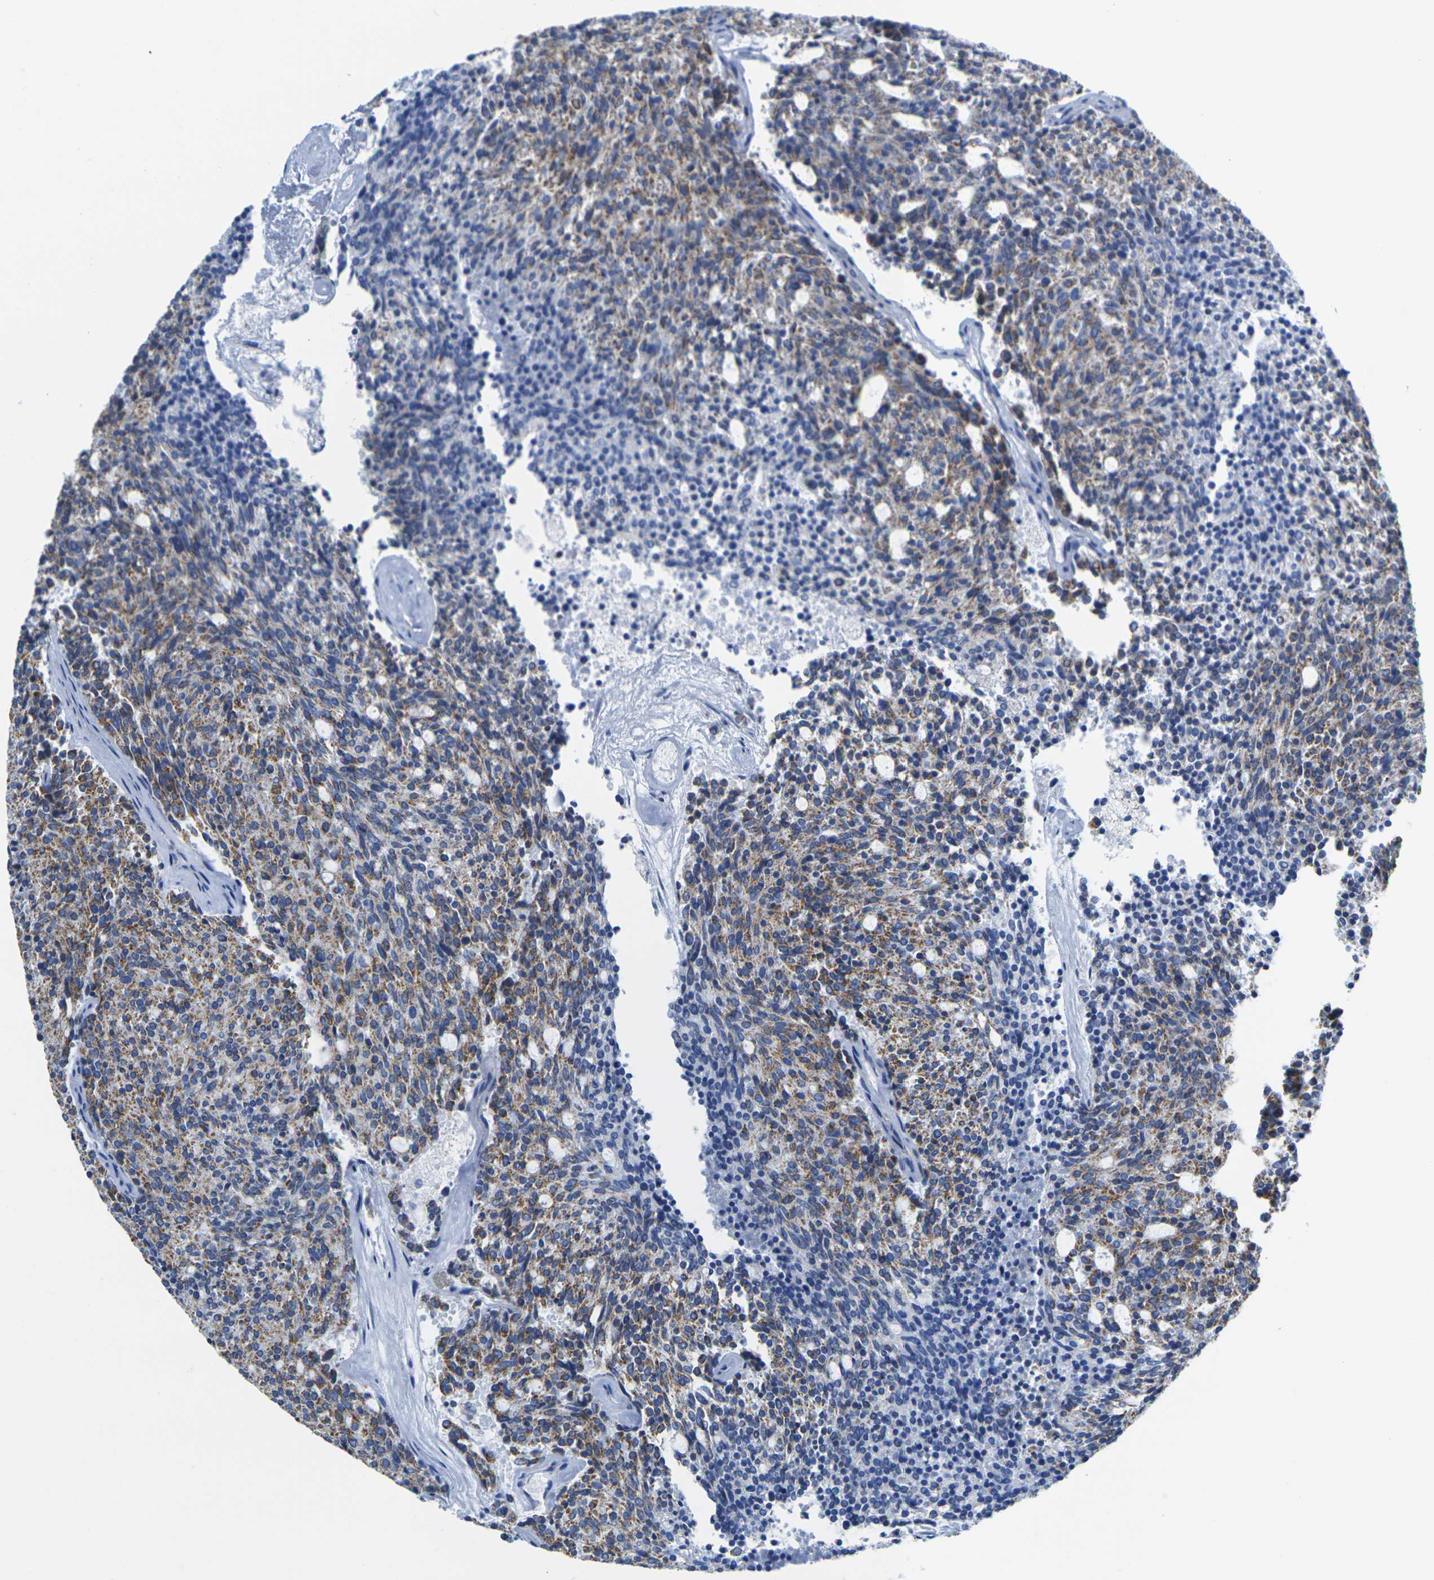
{"staining": {"intensity": "moderate", "quantity": ">75%", "location": "cytoplasmic/membranous"}, "tissue": "carcinoid", "cell_type": "Tumor cells", "image_type": "cancer", "snomed": [{"axis": "morphology", "description": "Carcinoid, malignant, NOS"}, {"axis": "topography", "description": "Pancreas"}], "caption": "A brown stain shows moderate cytoplasmic/membranous staining of a protein in carcinoid tumor cells.", "gene": "TMEM204", "patient": {"sex": "female", "age": 54}}